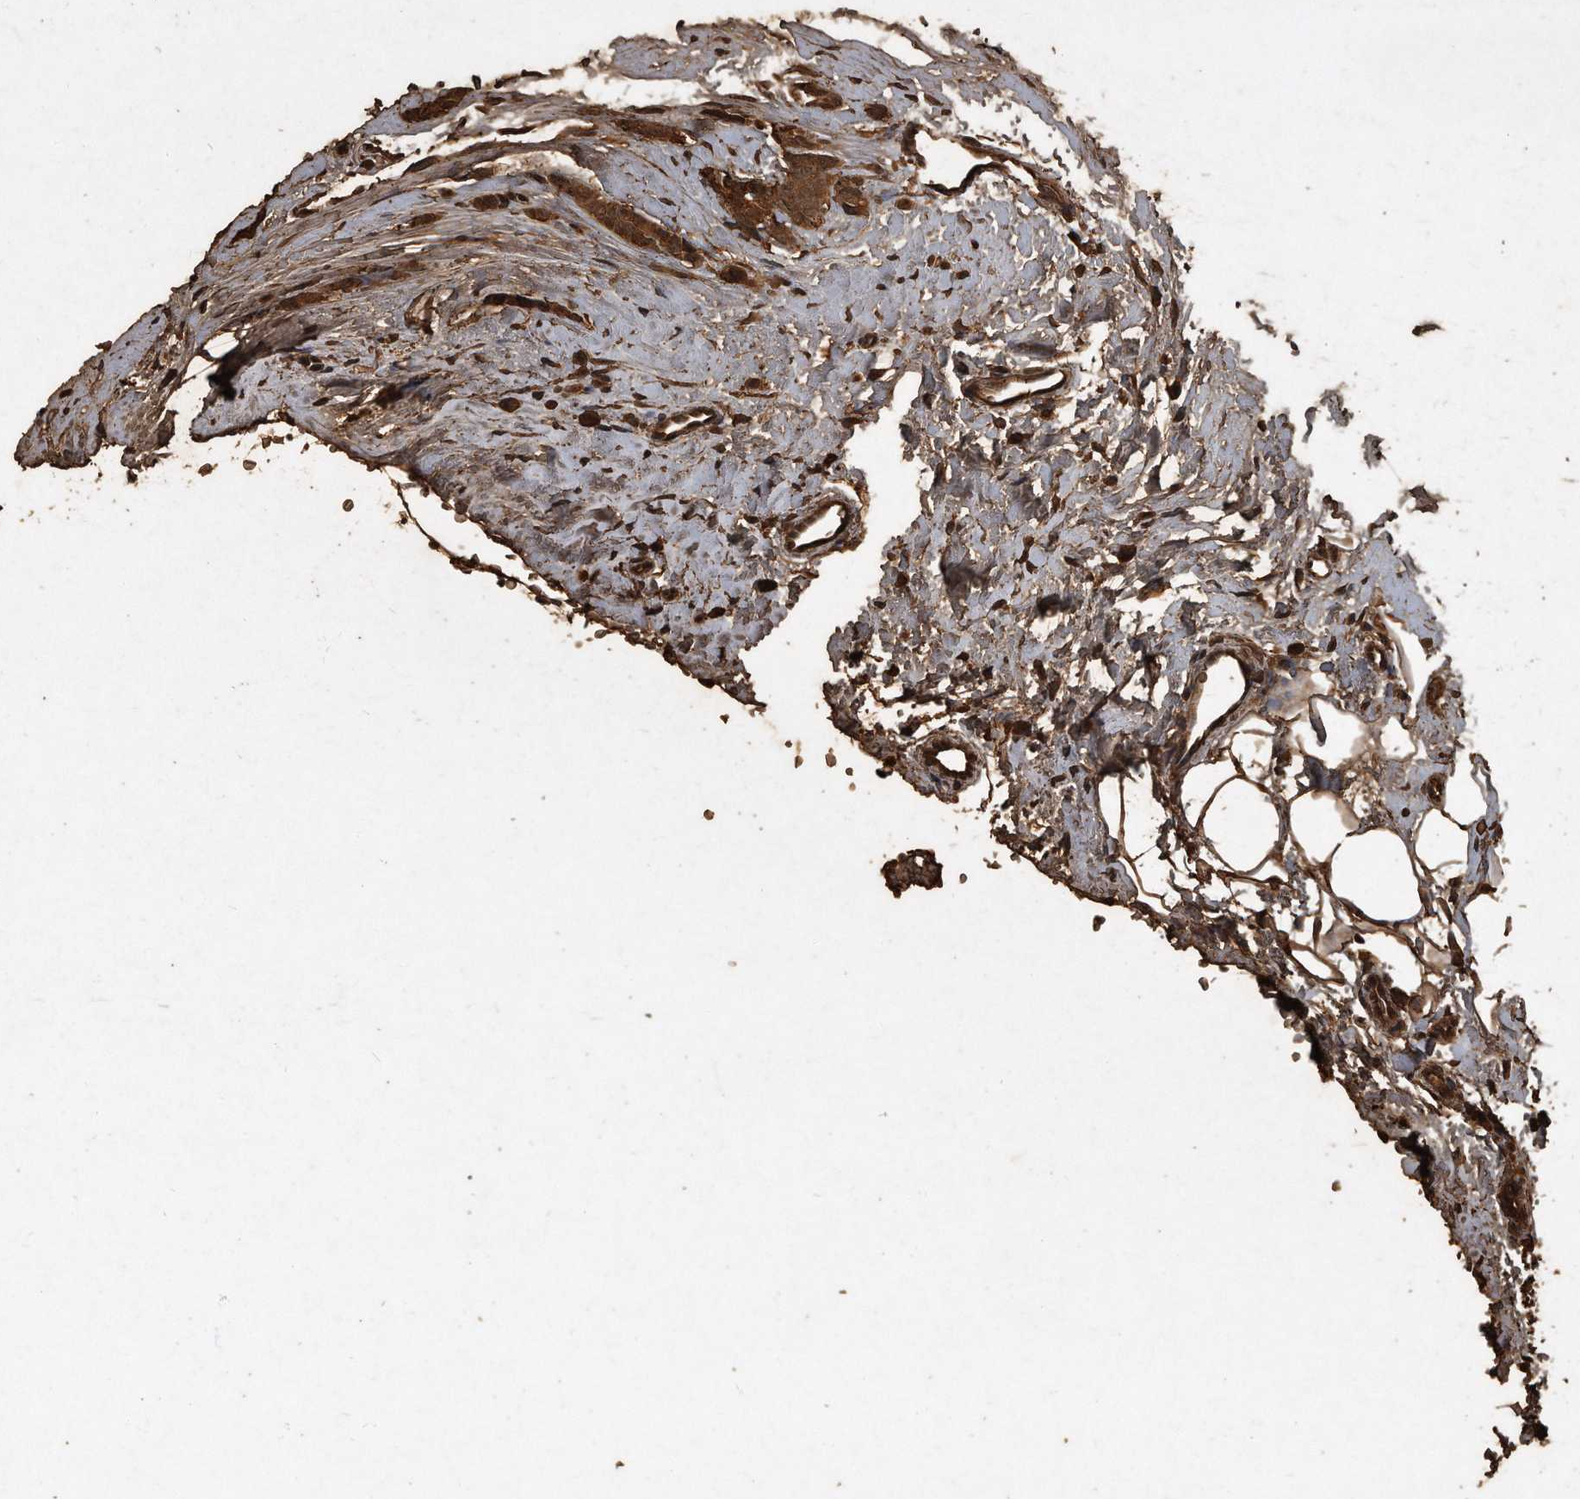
{"staining": {"intensity": "strong", "quantity": ">75%", "location": "cytoplasmic/membranous"}, "tissue": "breast cancer", "cell_type": "Tumor cells", "image_type": "cancer", "snomed": [{"axis": "morphology", "description": "Lobular carcinoma"}, {"axis": "topography", "description": "Skin"}, {"axis": "topography", "description": "Breast"}], "caption": "Immunohistochemical staining of breast cancer (lobular carcinoma) demonstrates strong cytoplasmic/membranous protein positivity in about >75% of tumor cells. The protein of interest is stained brown, and the nuclei are stained in blue (DAB (3,3'-diaminobenzidine) IHC with brightfield microscopy, high magnification).", "gene": "CFLAR", "patient": {"sex": "female", "age": 46}}